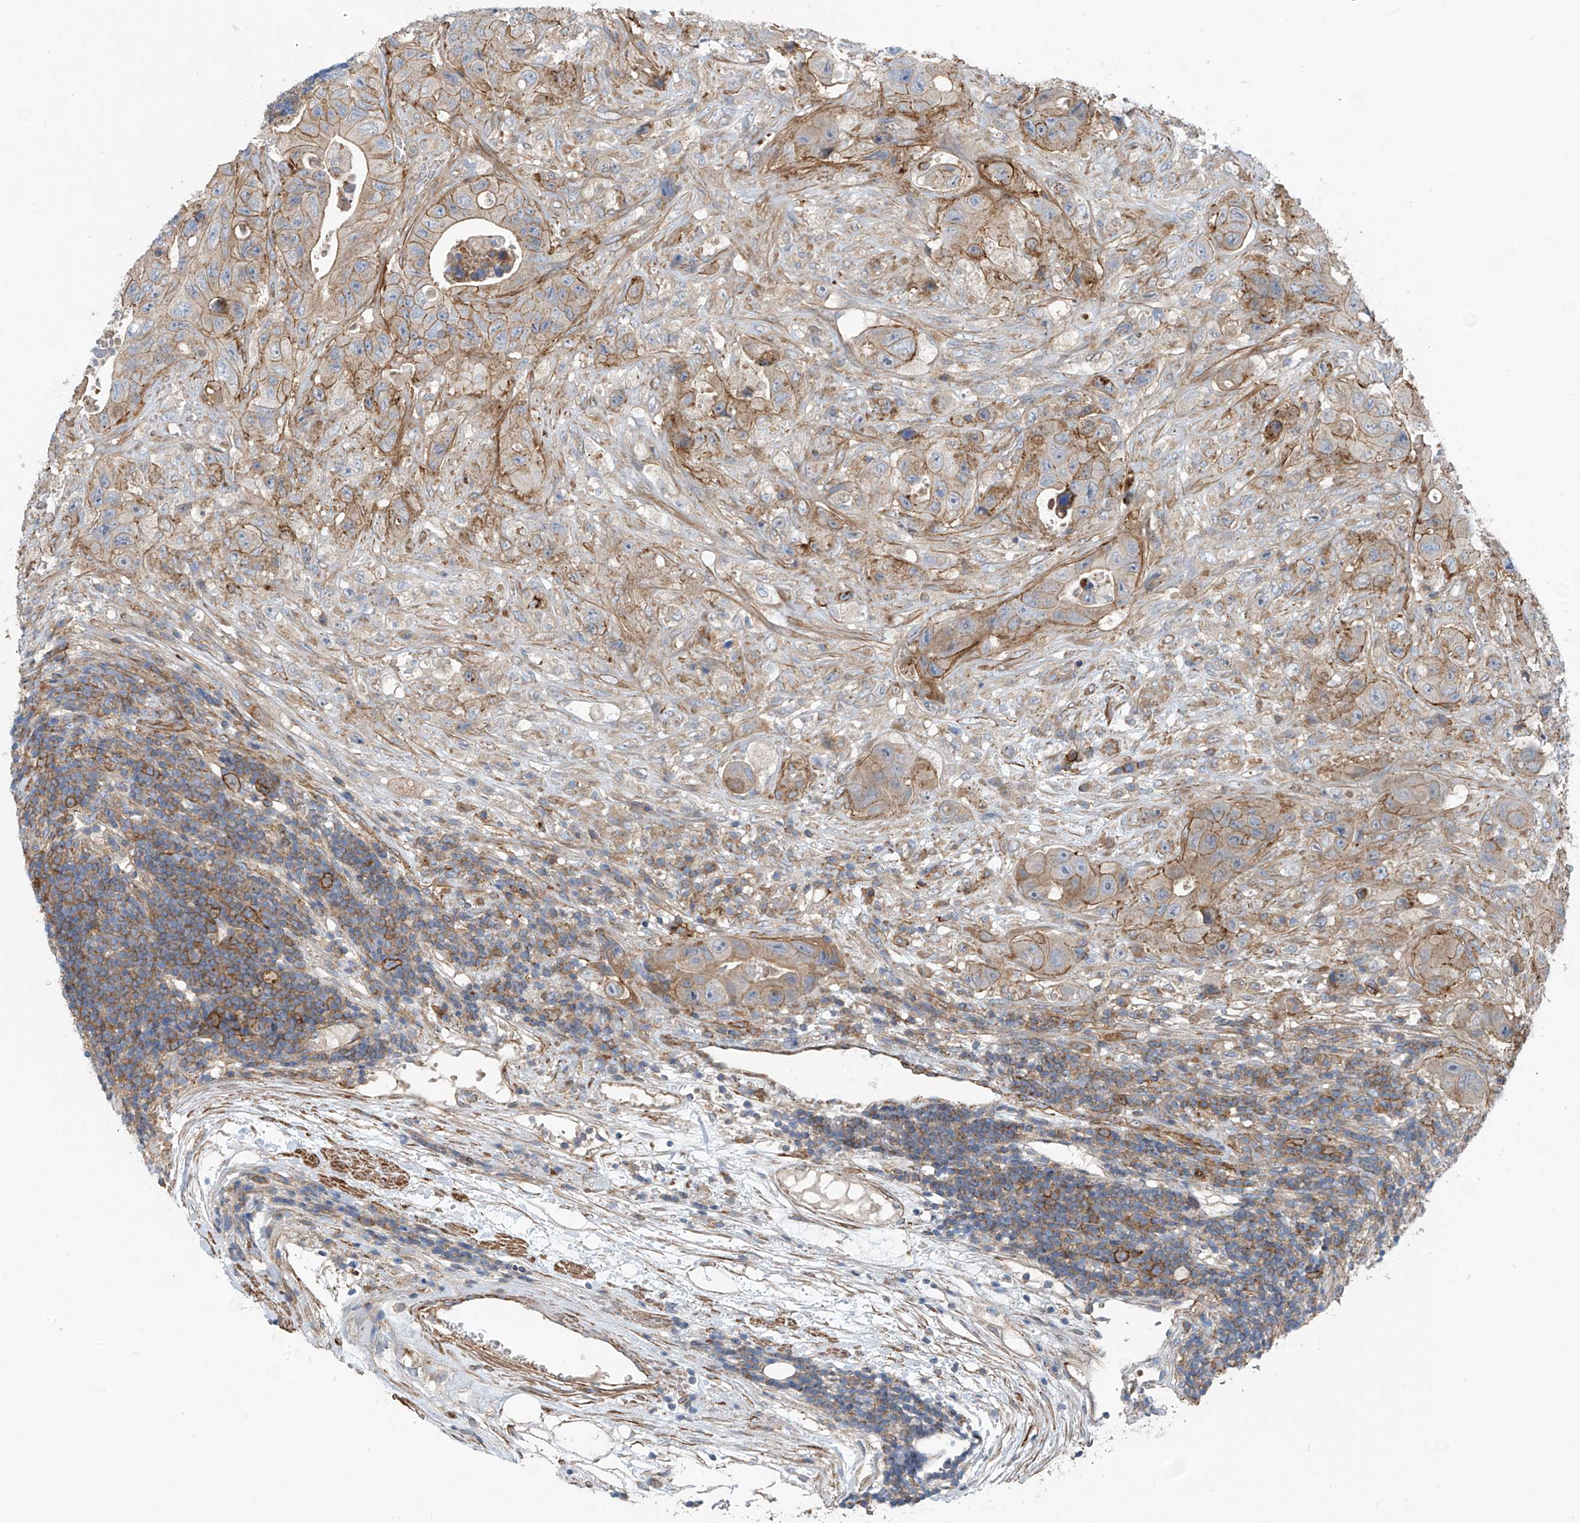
{"staining": {"intensity": "moderate", "quantity": ">75%", "location": "cytoplasmic/membranous"}, "tissue": "colorectal cancer", "cell_type": "Tumor cells", "image_type": "cancer", "snomed": [{"axis": "morphology", "description": "Adenocarcinoma, NOS"}, {"axis": "topography", "description": "Colon"}], "caption": "Brown immunohistochemical staining in human colorectal adenocarcinoma displays moderate cytoplasmic/membranous expression in about >75% of tumor cells.", "gene": "SLC1A5", "patient": {"sex": "female", "age": 46}}